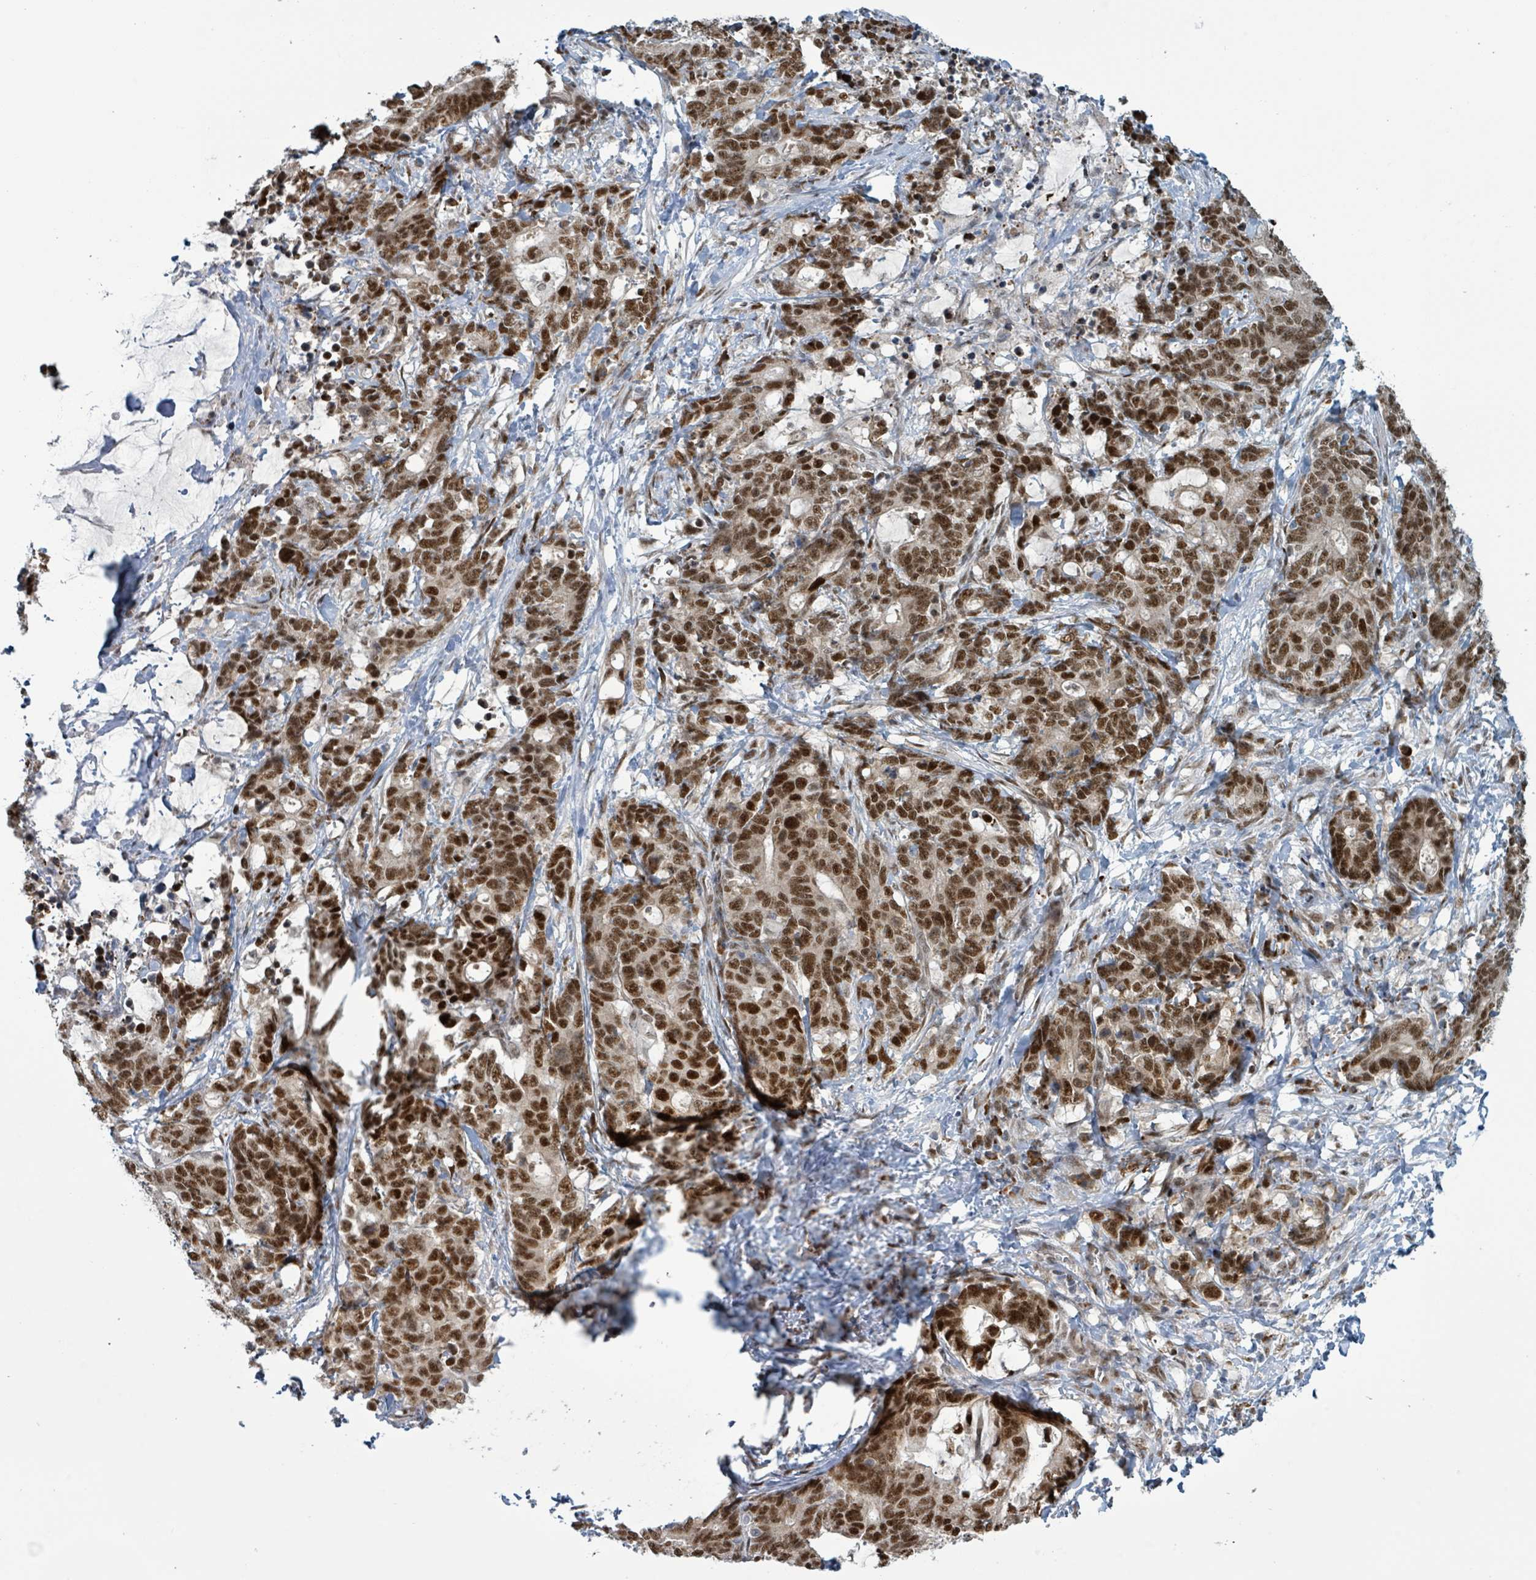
{"staining": {"intensity": "strong", "quantity": ">75%", "location": "nuclear"}, "tissue": "stomach cancer", "cell_type": "Tumor cells", "image_type": "cancer", "snomed": [{"axis": "morphology", "description": "Normal tissue, NOS"}, {"axis": "morphology", "description": "Adenocarcinoma, NOS"}, {"axis": "topography", "description": "Stomach"}], "caption": "Protein expression analysis of stomach adenocarcinoma displays strong nuclear staining in approximately >75% of tumor cells.", "gene": "KLF3", "patient": {"sex": "female", "age": 64}}